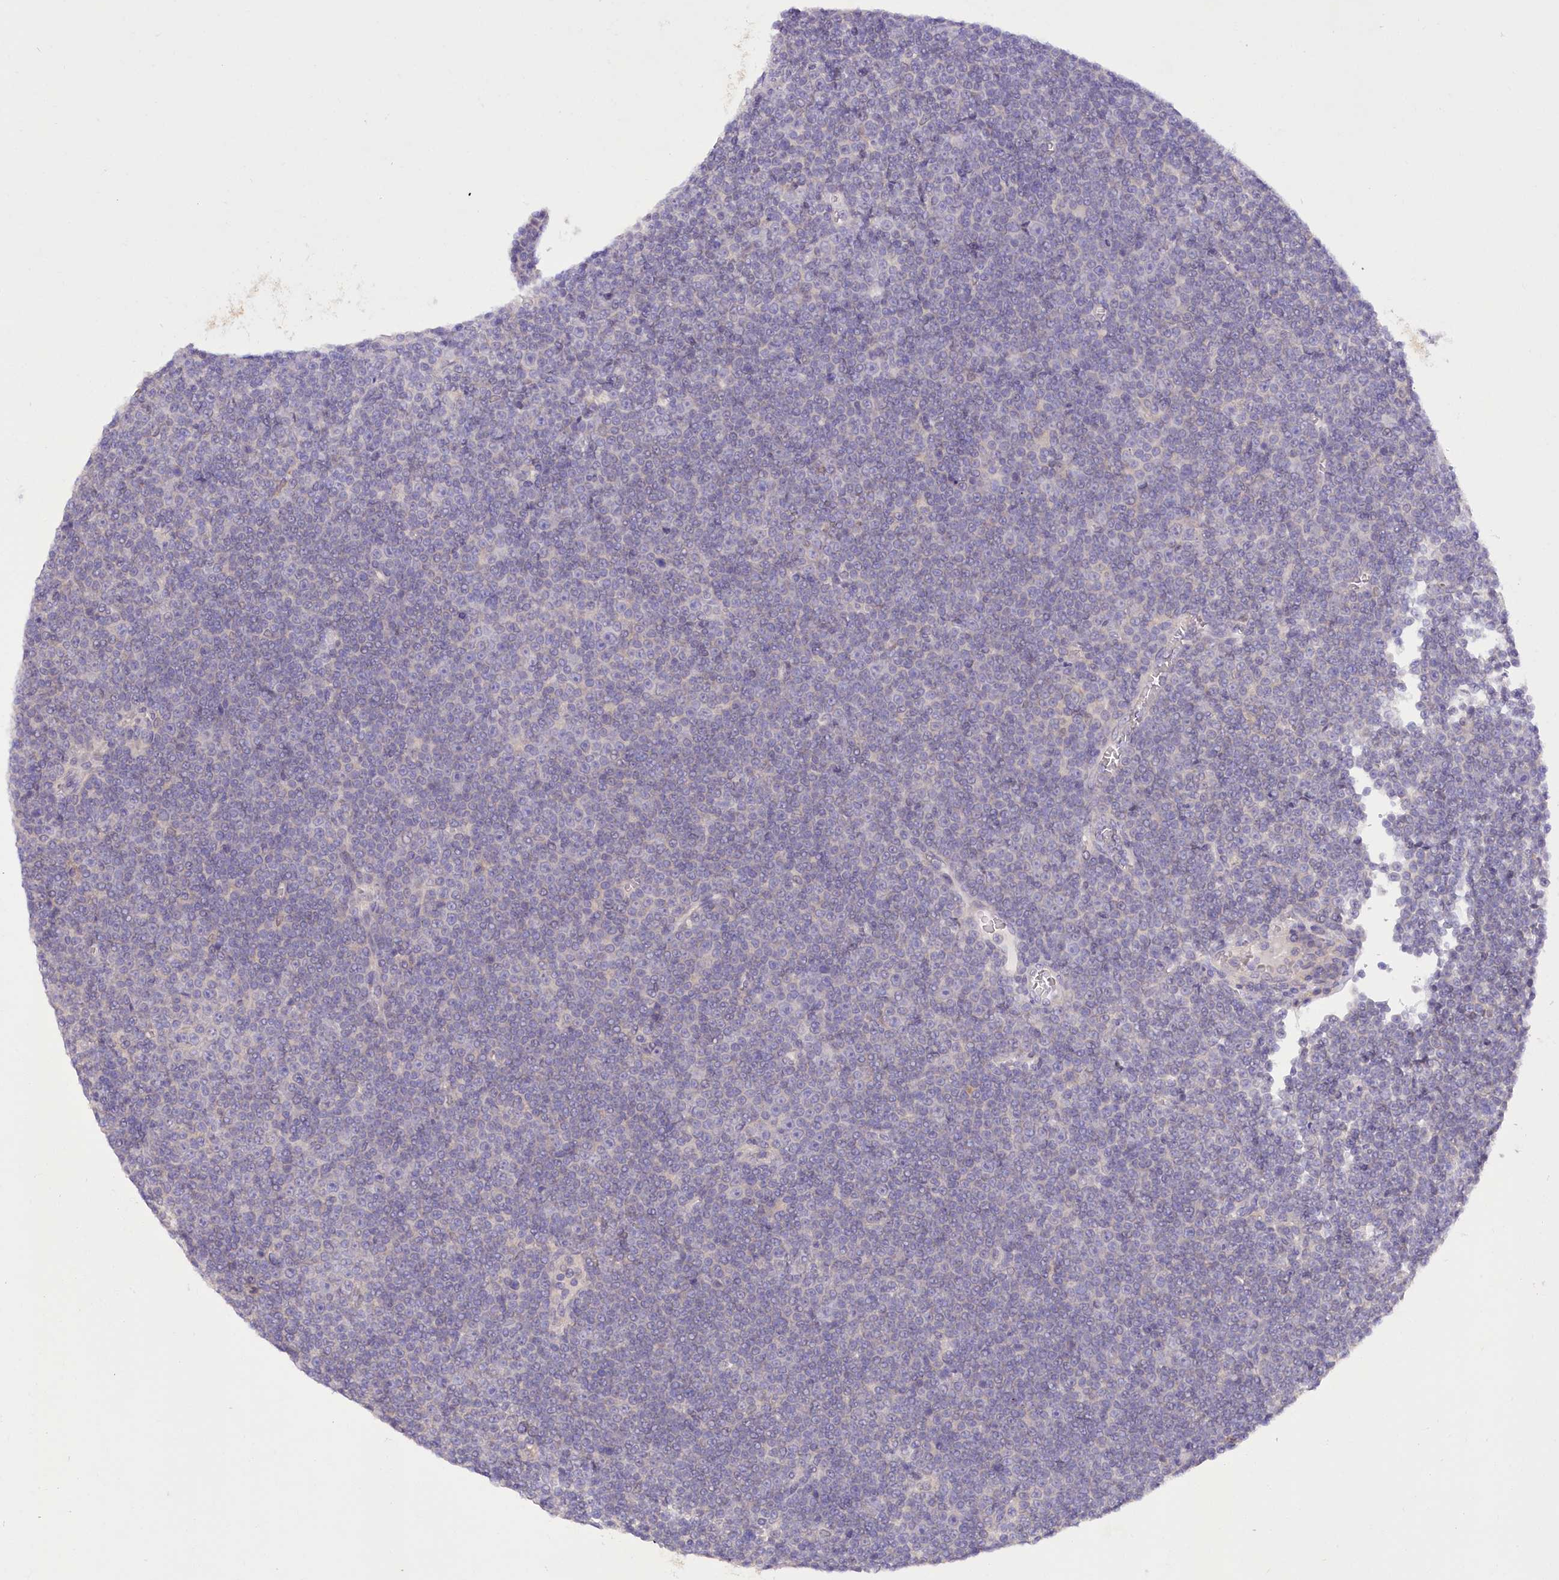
{"staining": {"intensity": "negative", "quantity": "none", "location": "none"}, "tissue": "lymphoma", "cell_type": "Tumor cells", "image_type": "cancer", "snomed": [{"axis": "morphology", "description": "Malignant lymphoma, non-Hodgkin's type, Low grade"}, {"axis": "topography", "description": "Lymph node"}], "caption": "DAB (3,3'-diaminobenzidine) immunohistochemical staining of human low-grade malignant lymphoma, non-Hodgkin's type demonstrates no significant staining in tumor cells.", "gene": "DCUN1D1", "patient": {"sex": "female", "age": 67}}